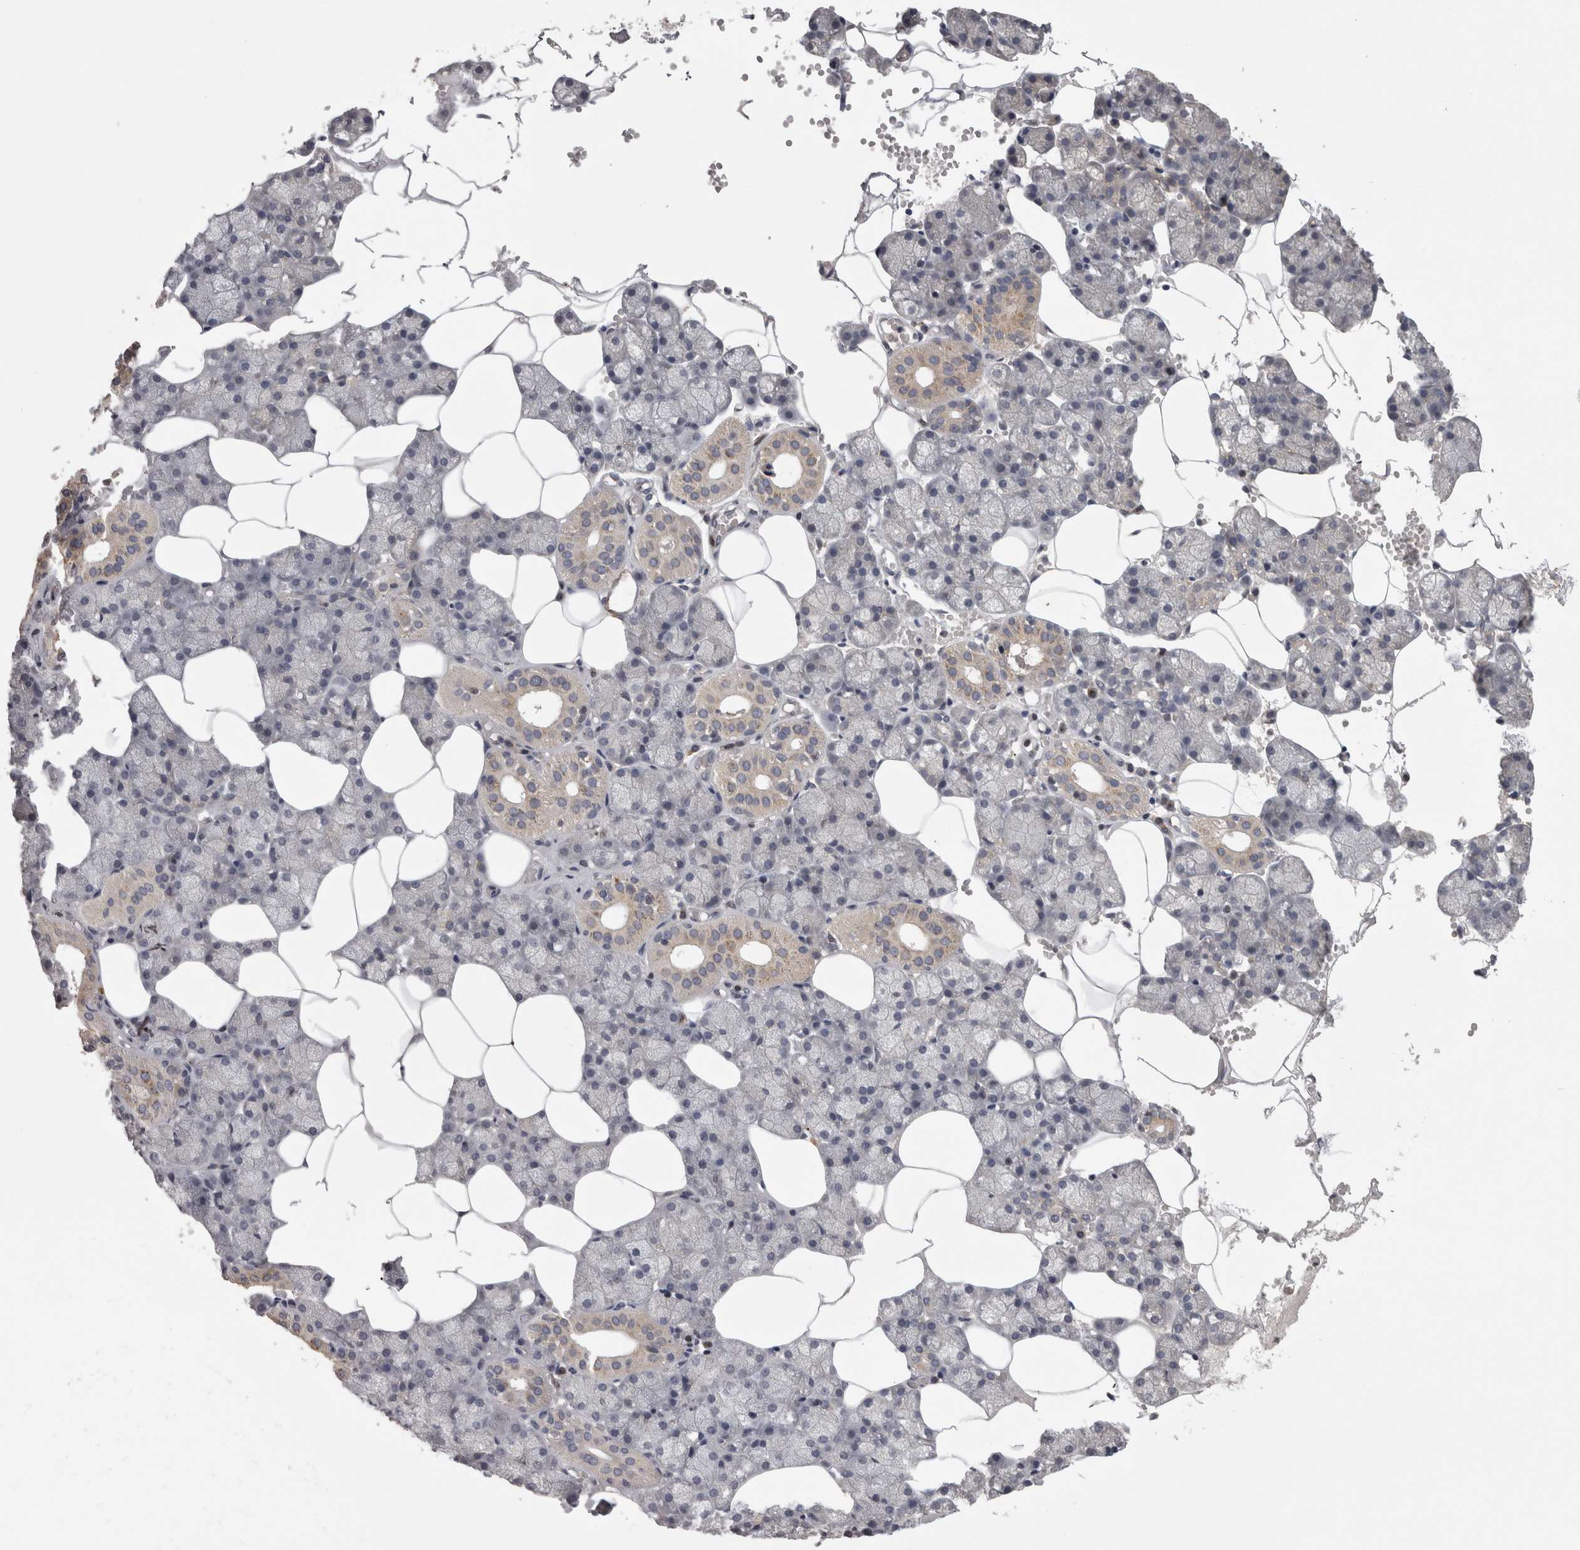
{"staining": {"intensity": "weak", "quantity": "<25%", "location": "cytoplasmic/membranous"}, "tissue": "salivary gland", "cell_type": "Glandular cells", "image_type": "normal", "snomed": [{"axis": "morphology", "description": "Normal tissue, NOS"}, {"axis": "topography", "description": "Salivary gland"}], "caption": "Salivary gland was stained to show a protein in brown. There is no significant expression in glandular cells. Brightfield microscopy of immunohistochemistry stained with DAB (brown) and hematoxylin (blue), captured at high magnification.", "gene": "PCM1", "patient": {"sex": "male", "age": 62}}